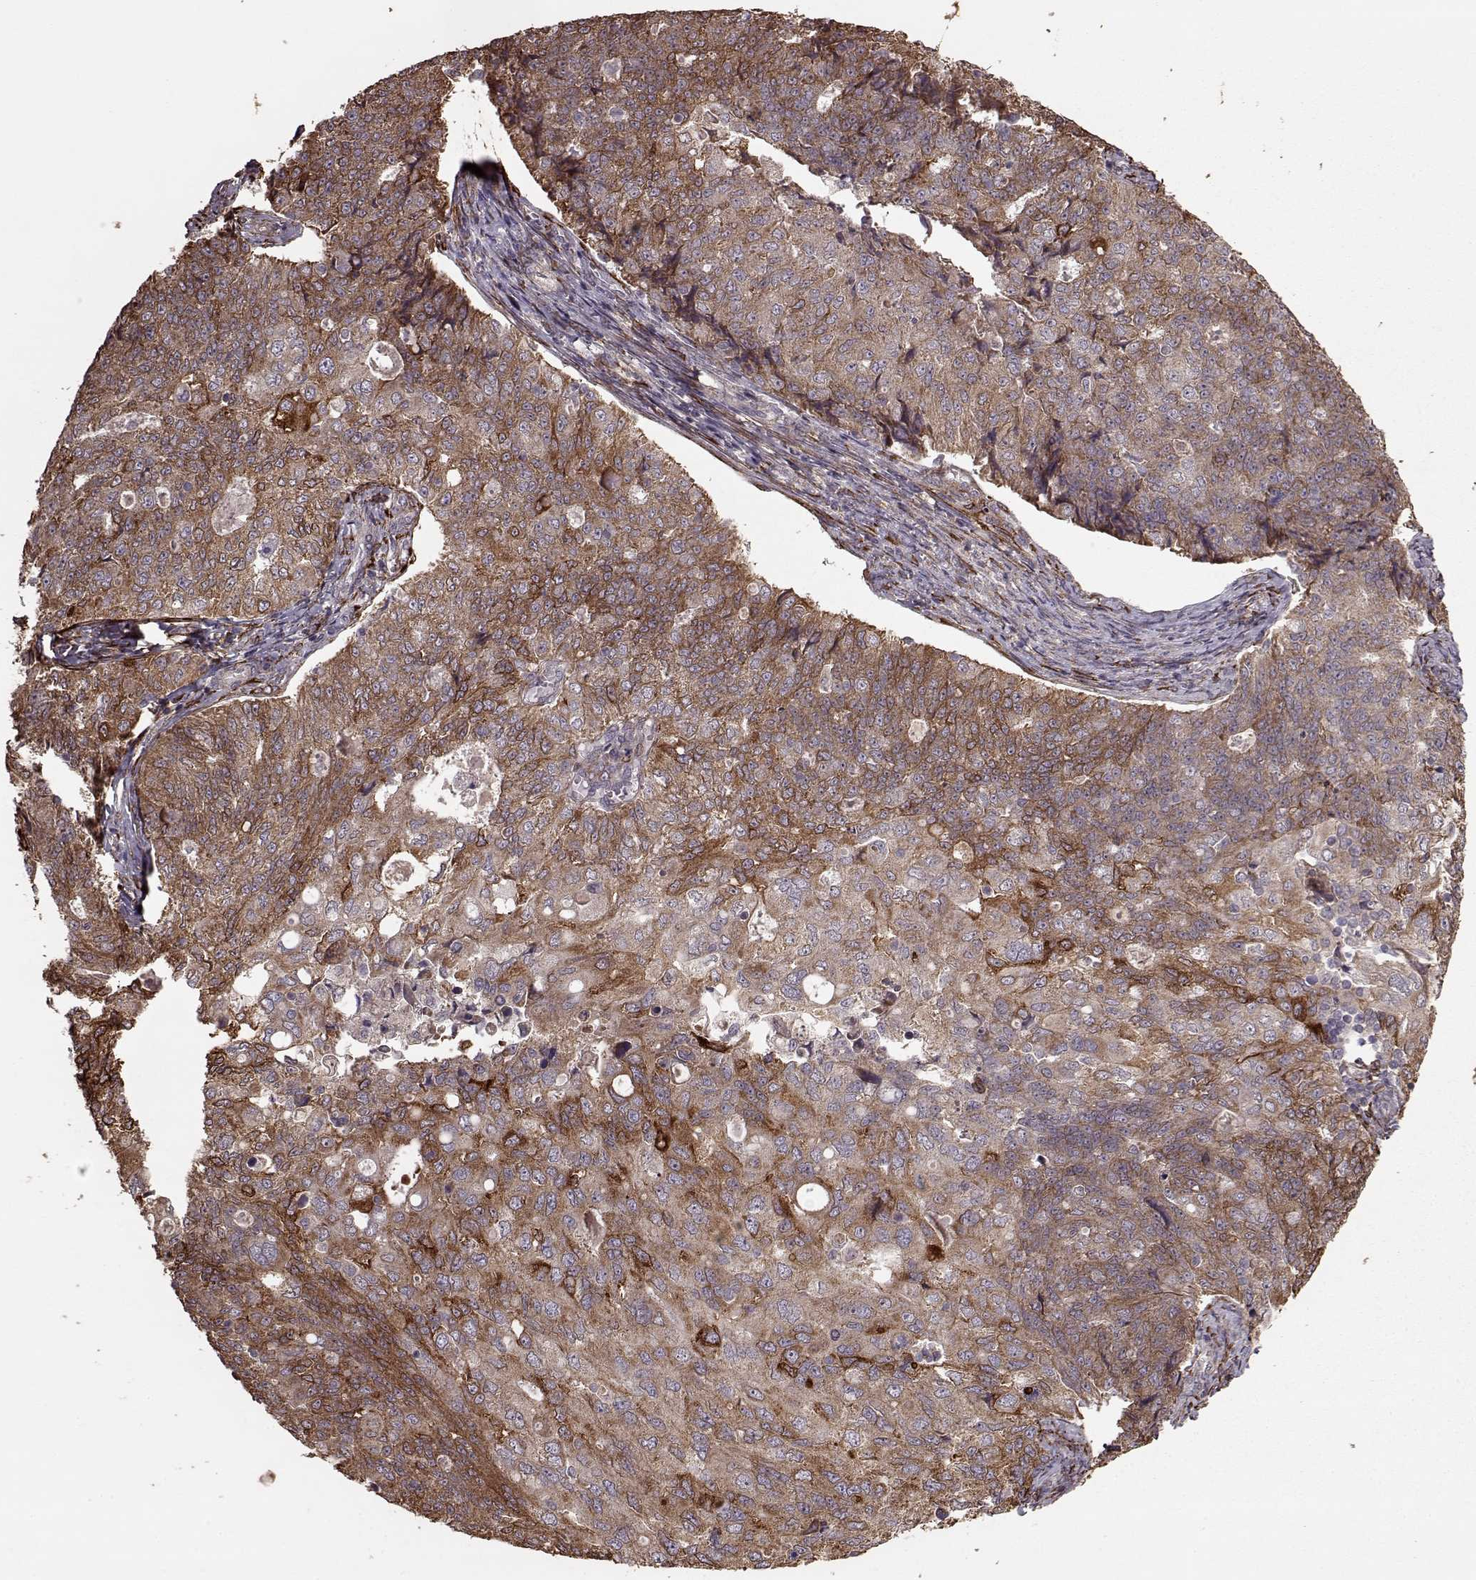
{"staining": {"intensity": "moderate", "quantity": ">75%", "location": "cytoplasmic/membranous"}, "tissue": "endometrial cancer", "cell_type": "Tumor cells", "image_type": "cancer", "snomed": [{"axis": "morphology", "description": "Adenocarcinoma, NOS"}, {"axis": "topography", "description": "Endometrium"}], "caption": "A photomicrograph showing moderate cytoplasmic/membranous positivity in approximately >75% of tumor cells in endometrial adenocarcinoma, as visualized by brown immunohistochemical staining.", "gene": "IMMP1L", "patient": {"sex": "female", "age": 43}}